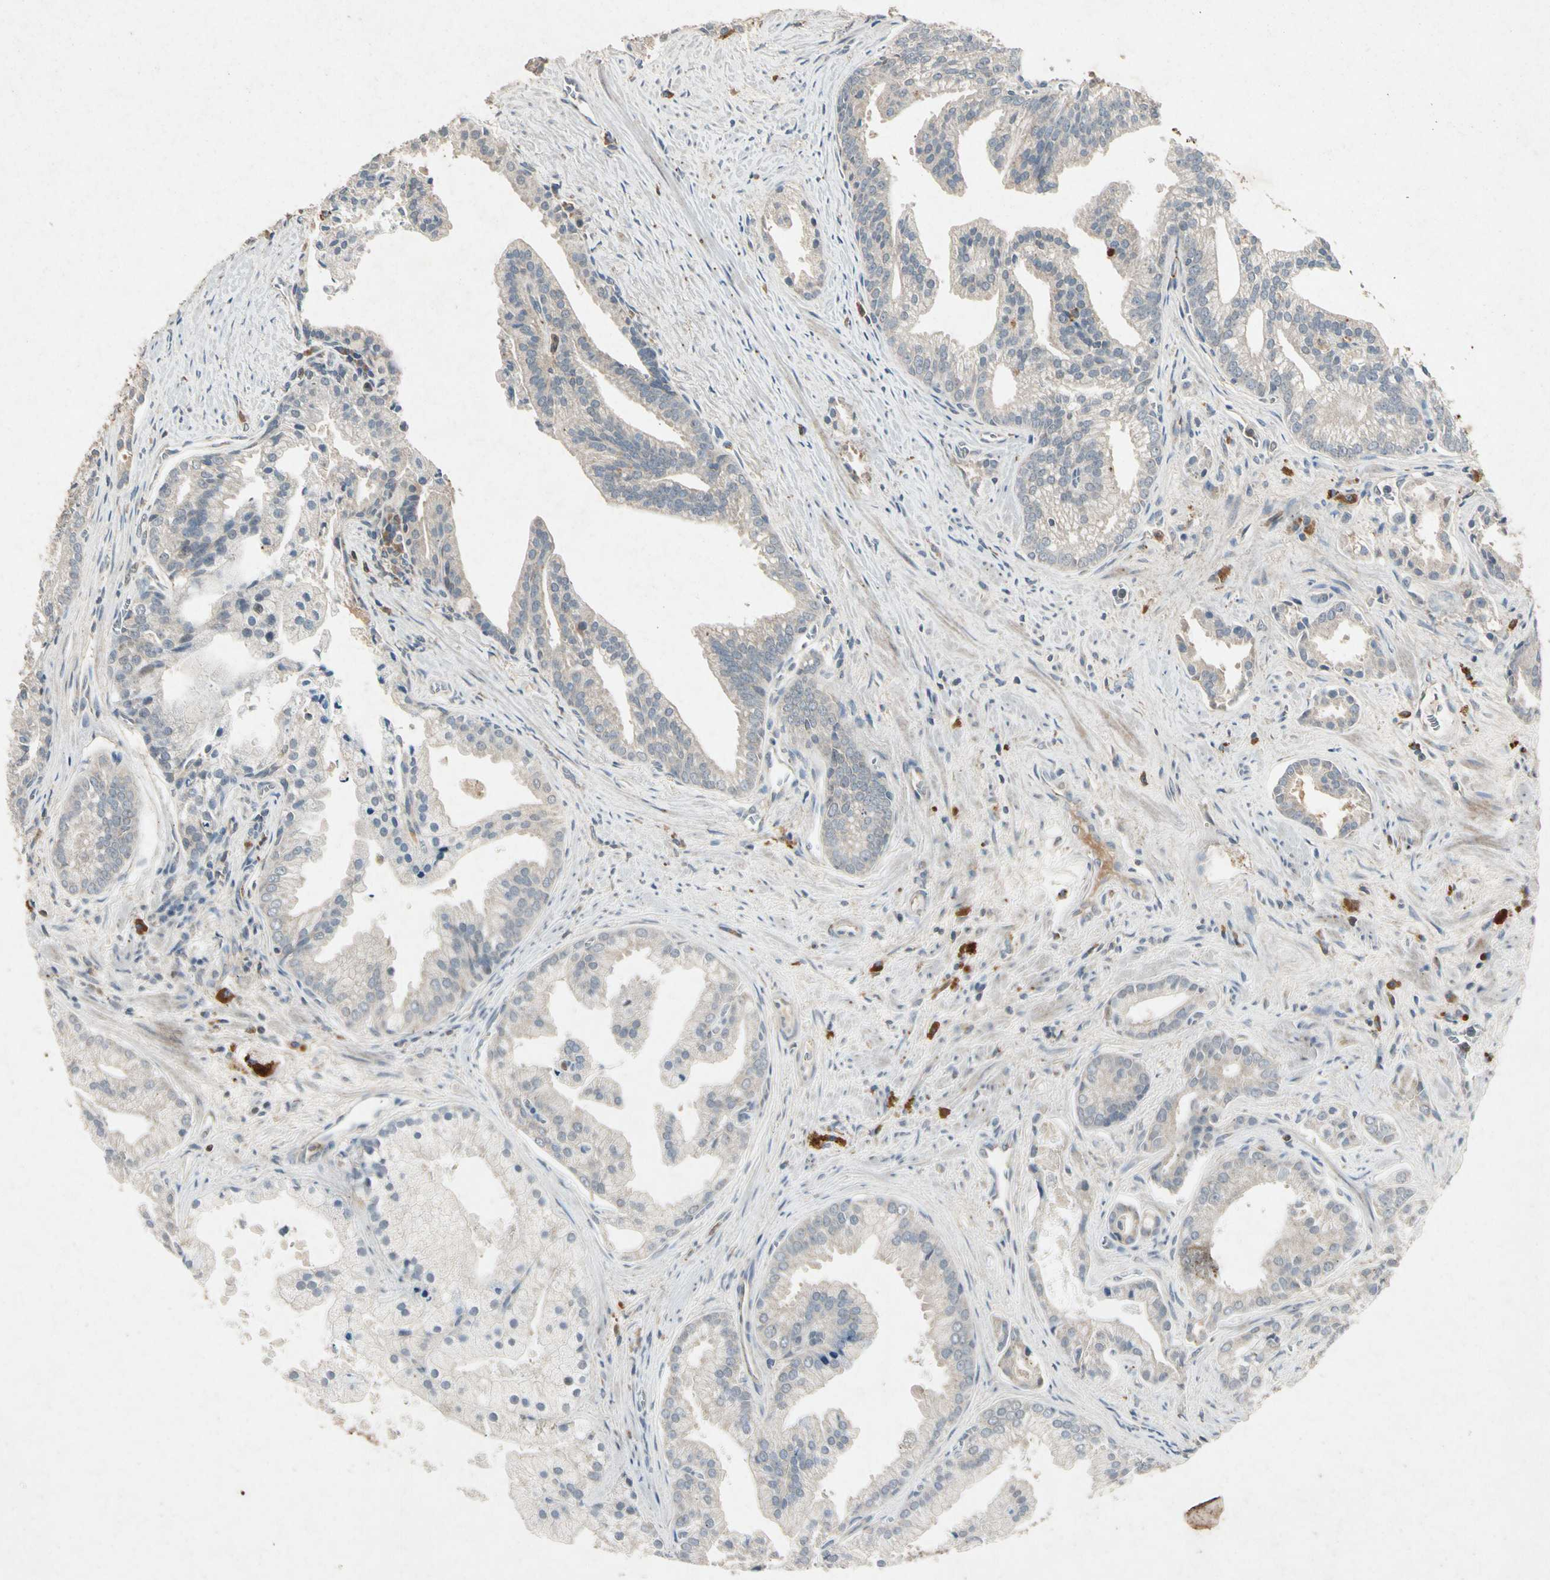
{"staining": {"intensity": "weak", "quantity": "<25%", "location": "cytoplasmic/membranous"}, "tissue": "prostate cancer", "cell_type": "Tumor cells", "image_type": "cancer", "snomed": [{"axis": "morphology", "description": "Adenocarcinoma, High grade"}, {"axis": "topography", "description": "Prostate"}], "caption": "Prostate cancer stained for a protein using immunohistochemistry (IHC) demonstrates no positivity tumor cells.", "gene": "GPLD1", "patient": {"sex": "male", "age": 67}}